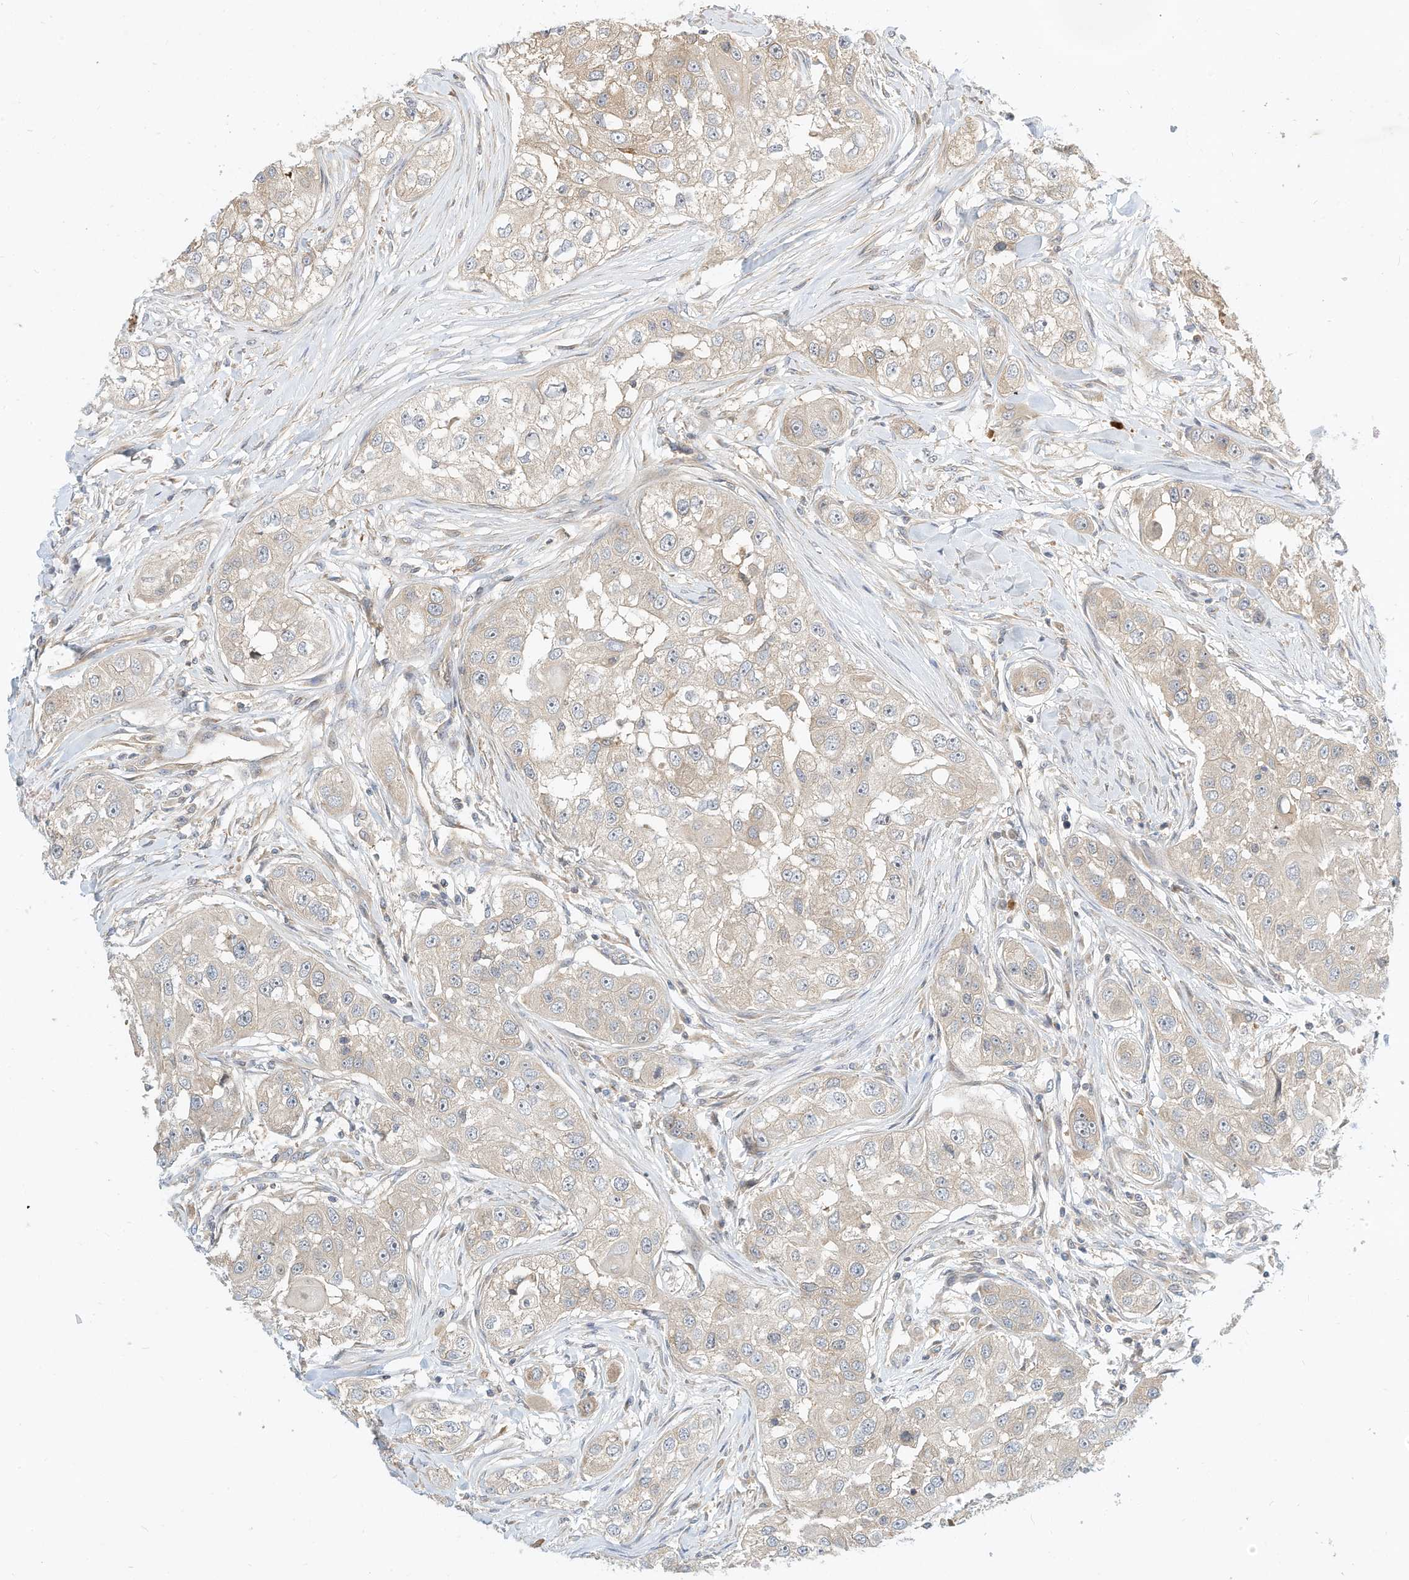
{"staining": {"intensity": "weak", "quantity": "<25%", "location": "cytoplasmic/membranous"}, "tissue": "head and neck cancer", "cell_type": "Tumor cells", "image_type": "cancer", "snomed": [{"axis": "morphology", "description": "Normal tissue, NOS"}, {"axis": "morphology", "description": "Squamous cell carcinoma, NOS"}, {"axis": "topography", "description": "Skeletal muscle"}, {"axis": "topography", "description": "Head-Neck"}], "caption": "Photomicrograph shows no protein expression in tumor cells of squamous cell carcinoma (head and neck) tissue.", "gene": "OFD1", "patient": {"sex": "male", "age": 51}}